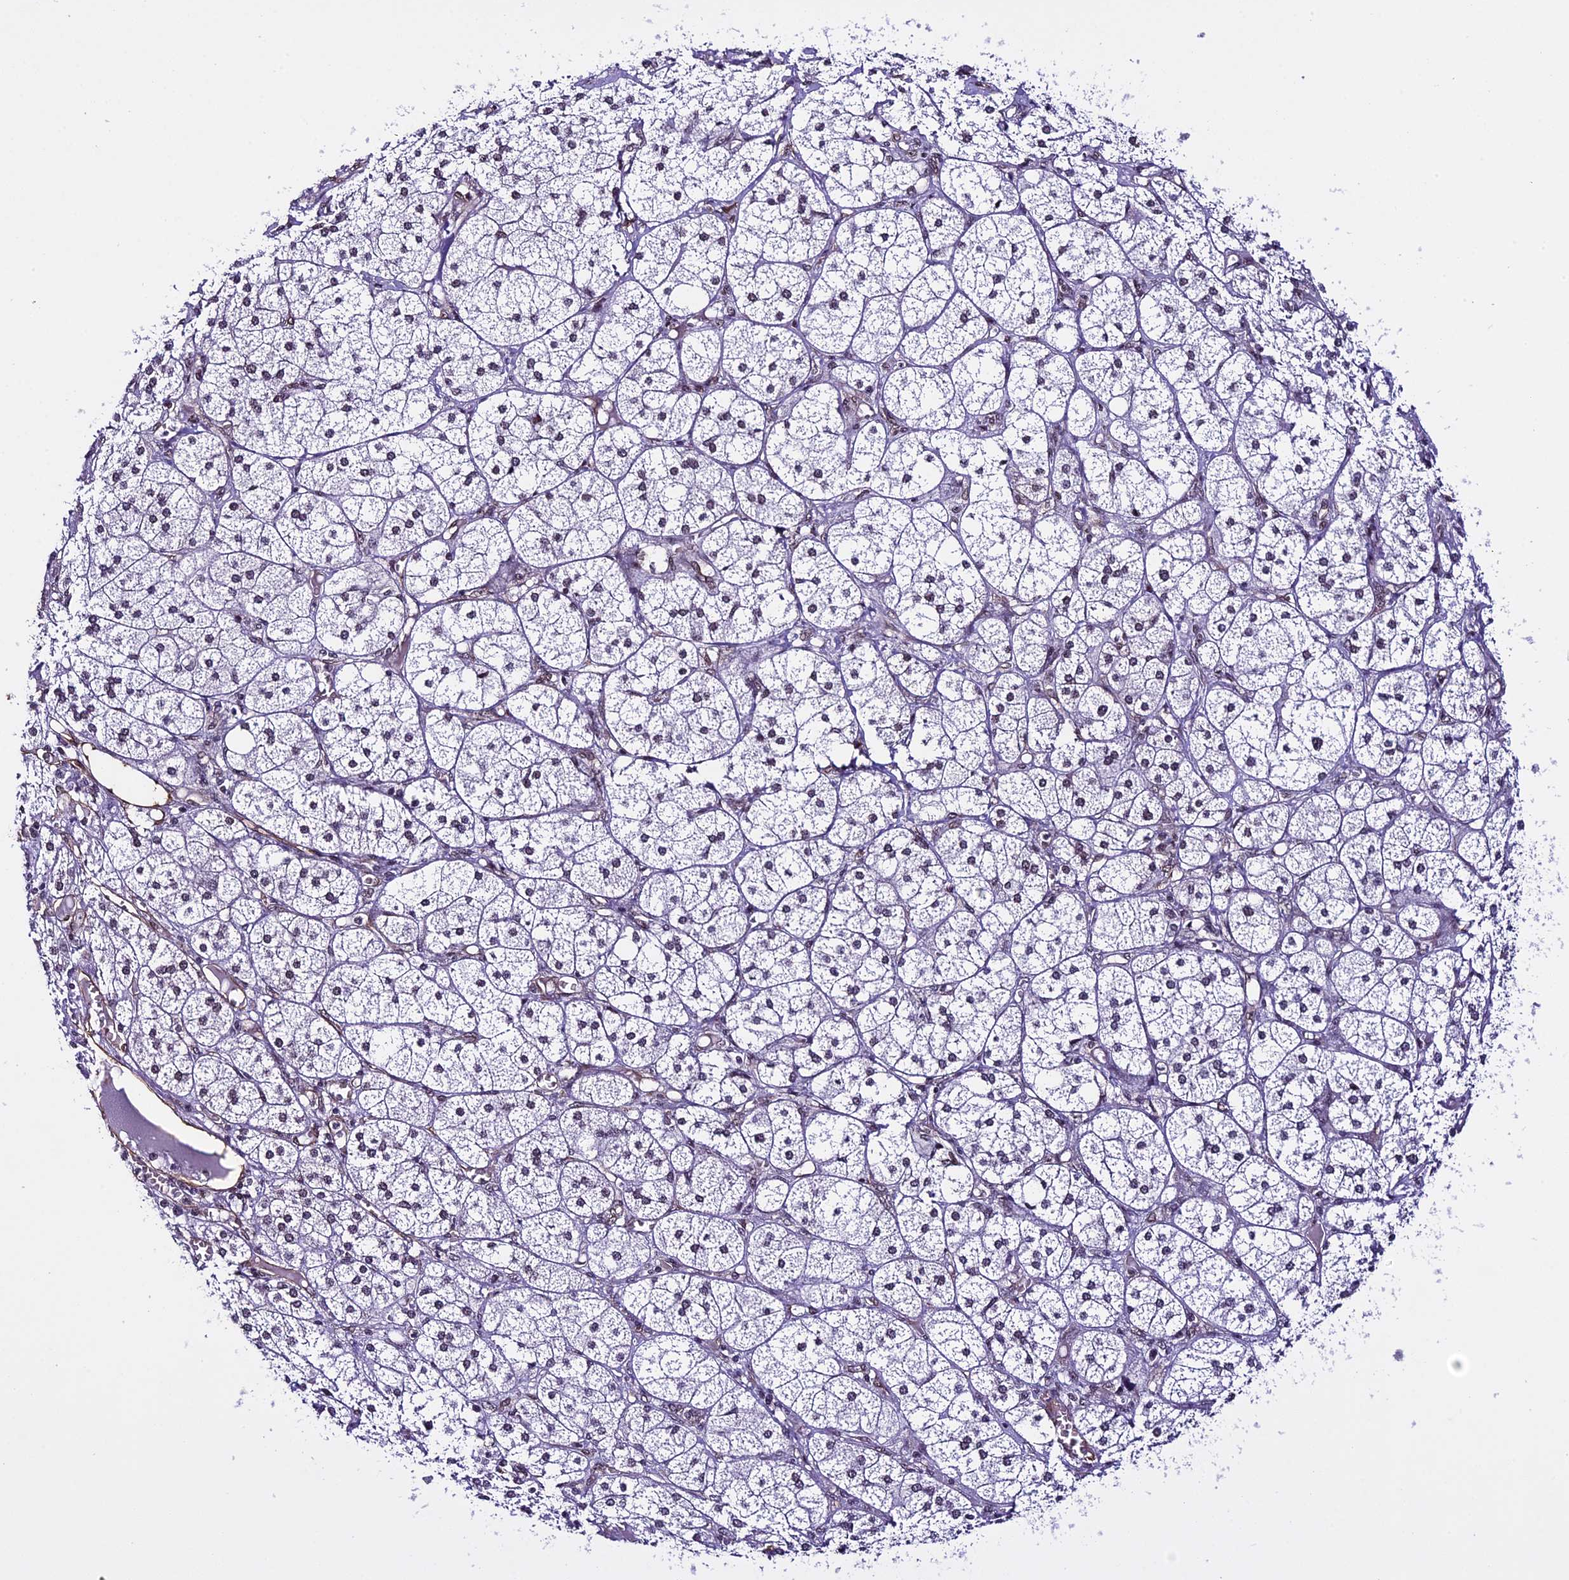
{"staining": {"intensity": "moderate", "quantity": ">75%", "location": "nuclear"}, "tissue": "adrenal gland", "cell_type": "Glandular cells", "image_type": "normal", "snomed": [{"axis": "morphology", "description": "Normal tissue, NOS"}, {"axis": "topography", "description": "Adrenal gland"}], "caption": "Immunohistochemical staining of benign adrenal gland demonstrates moderate nuclear protein expression in about >75% of glandular cells.", "gene": "MPHOSPH8", "patient": {"sex": "female", "age": 61}}